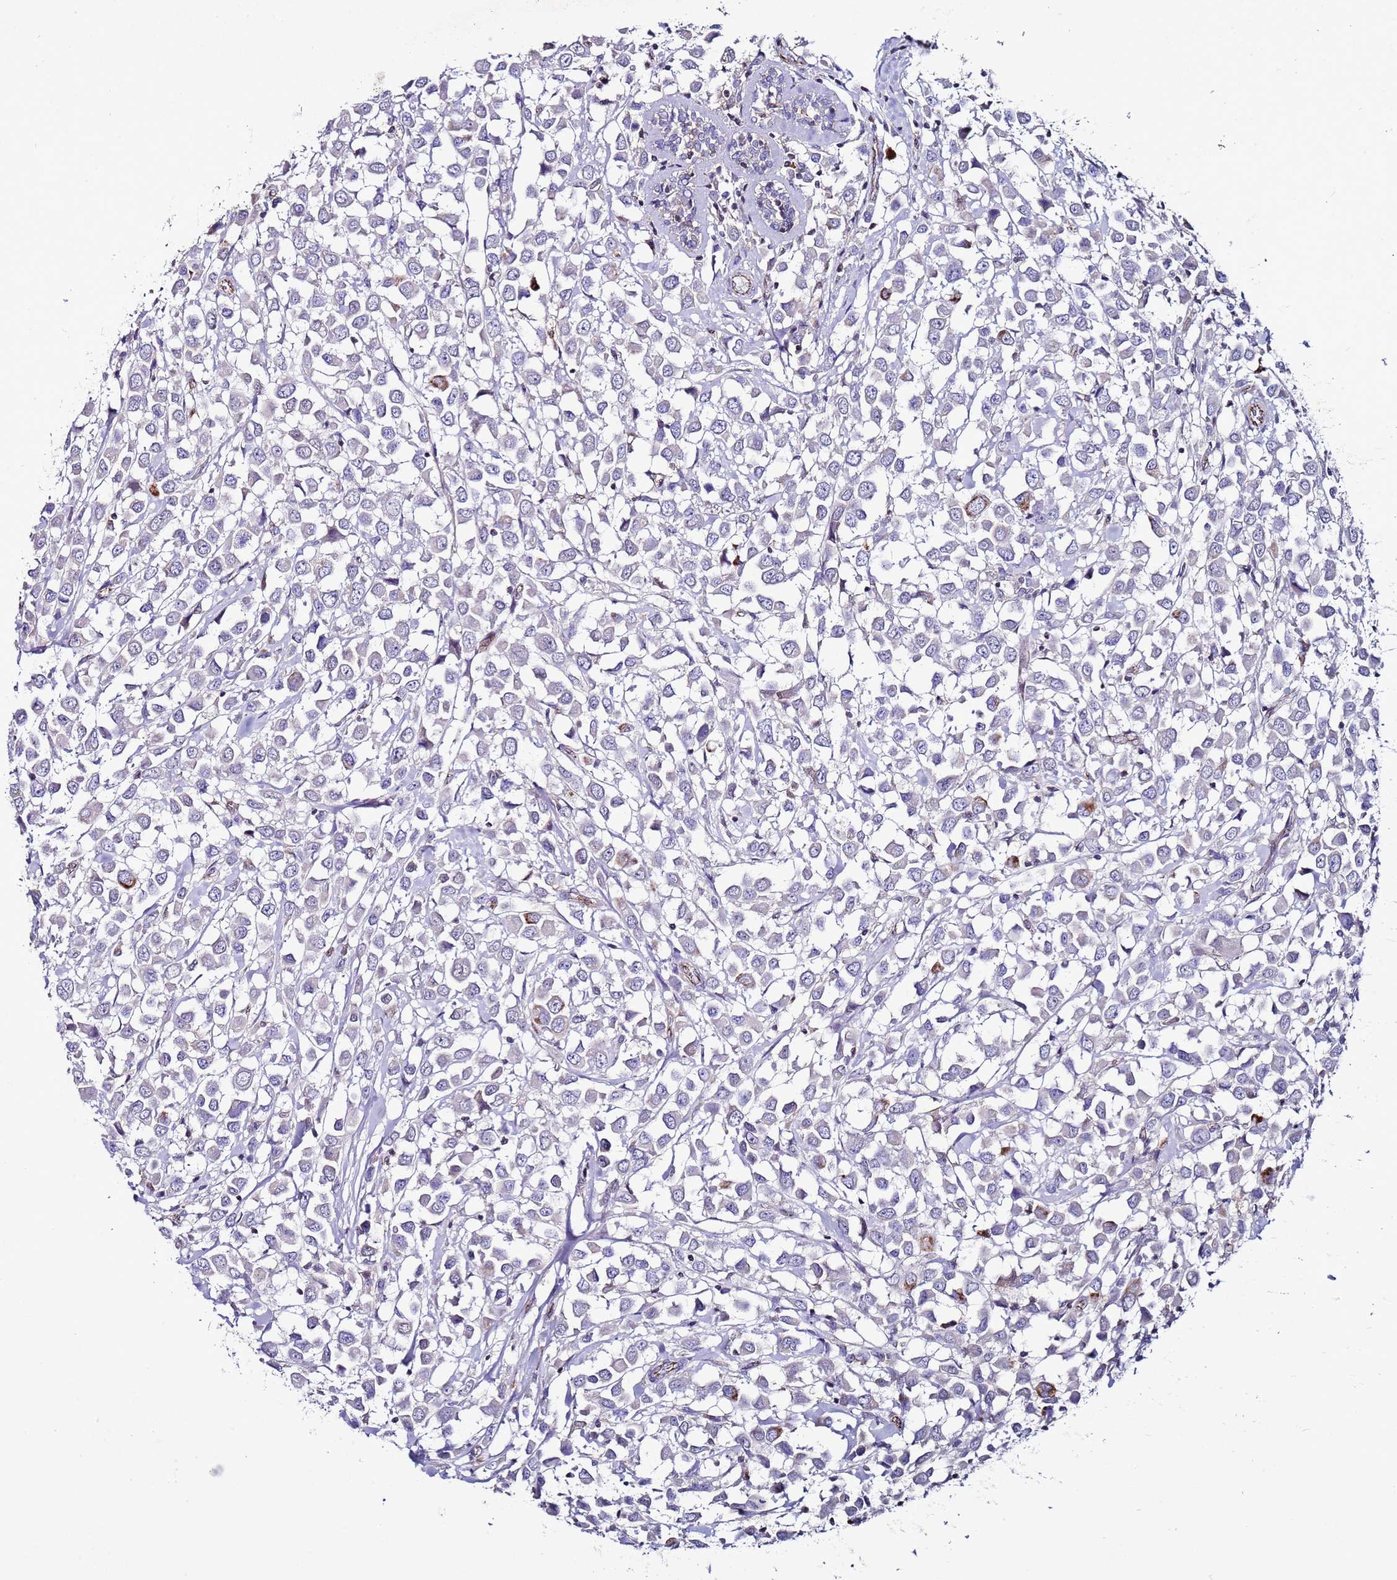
{"staining": {"intensity": "weak", "quantity": "<25%", "location": "nuclear"}, "tissue": "breast cancer", "cell_type": "Tumor cells", "image_type": "cancer", "snomed": [{"axis": "morphology", "description": "Duct carcinoma"}, {"axis": "topography", "description": "Breast"}], "caption": "Immunohistochemistry (IHC) micrograph of human breast cancer (invasive ductal carcinoma) stained for a protein (brown), which displays no positivity in tumor cells.", "gene": "TENM3", "patient": {"sex": "female", "age": 61}}